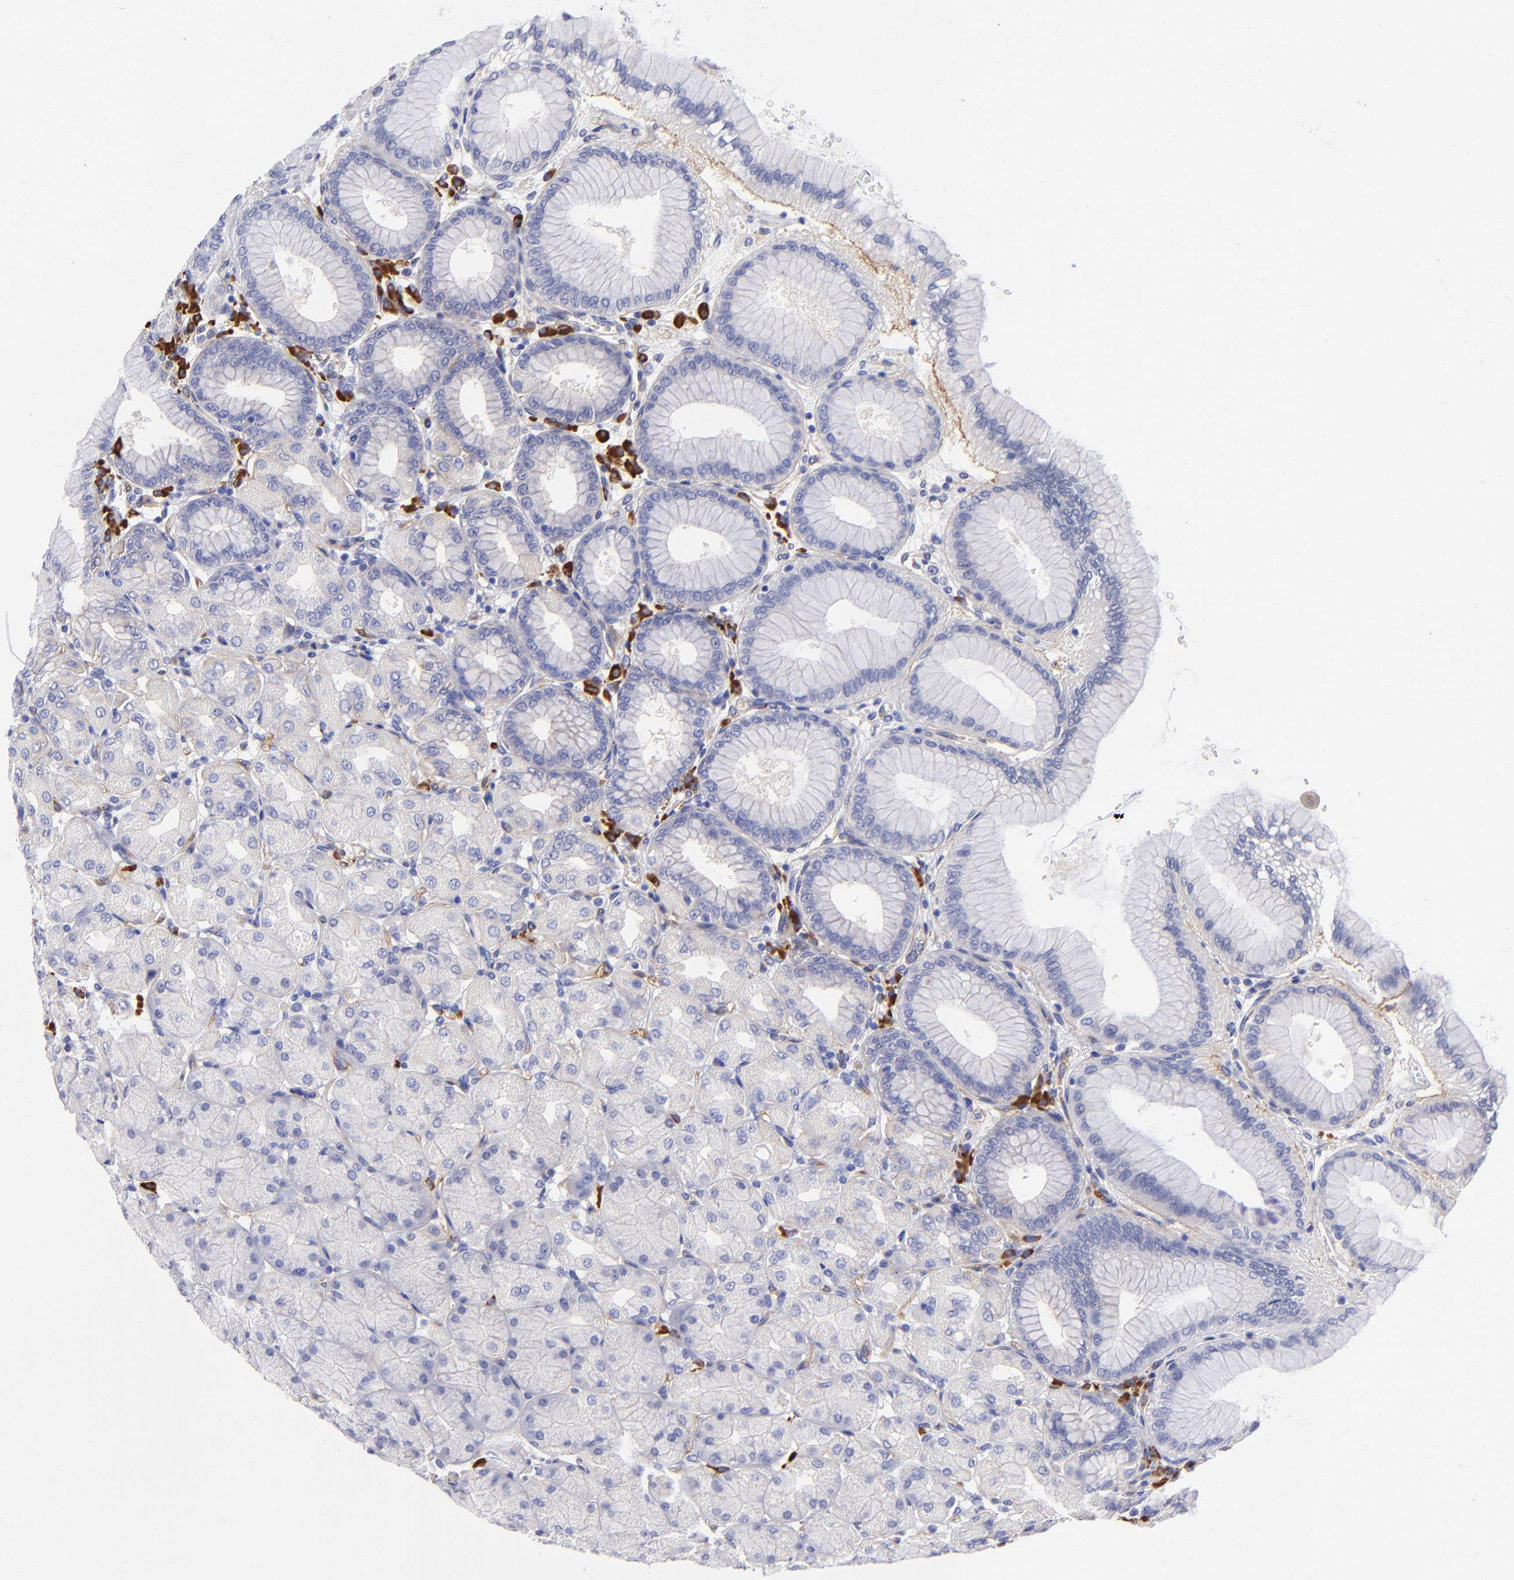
{"staining": {"intensity": "weak", "quantity": "25%-75%", "location": "cytoplasmic/membranous"}, "tissue": "stomach", "cell_type": "Glandular cells", "image_type": "normal", "snomed": [{"axis": "morphology", "description": "Normal tissue, NOS"}, {"axis": "topography", "description": "Stomach, upper"}], "caption": "The image demonstrates a brown stain indicating the presence of a protein in the cytoplasmic/membranous of glandular cells in stomach. The staining was performed using DAB, with brown indicating positive protein expression. Nuclei are stained blue with hematoxylin.", "gene": "PPFIBP1", "patient": {"sex": "female", "age": 56}}